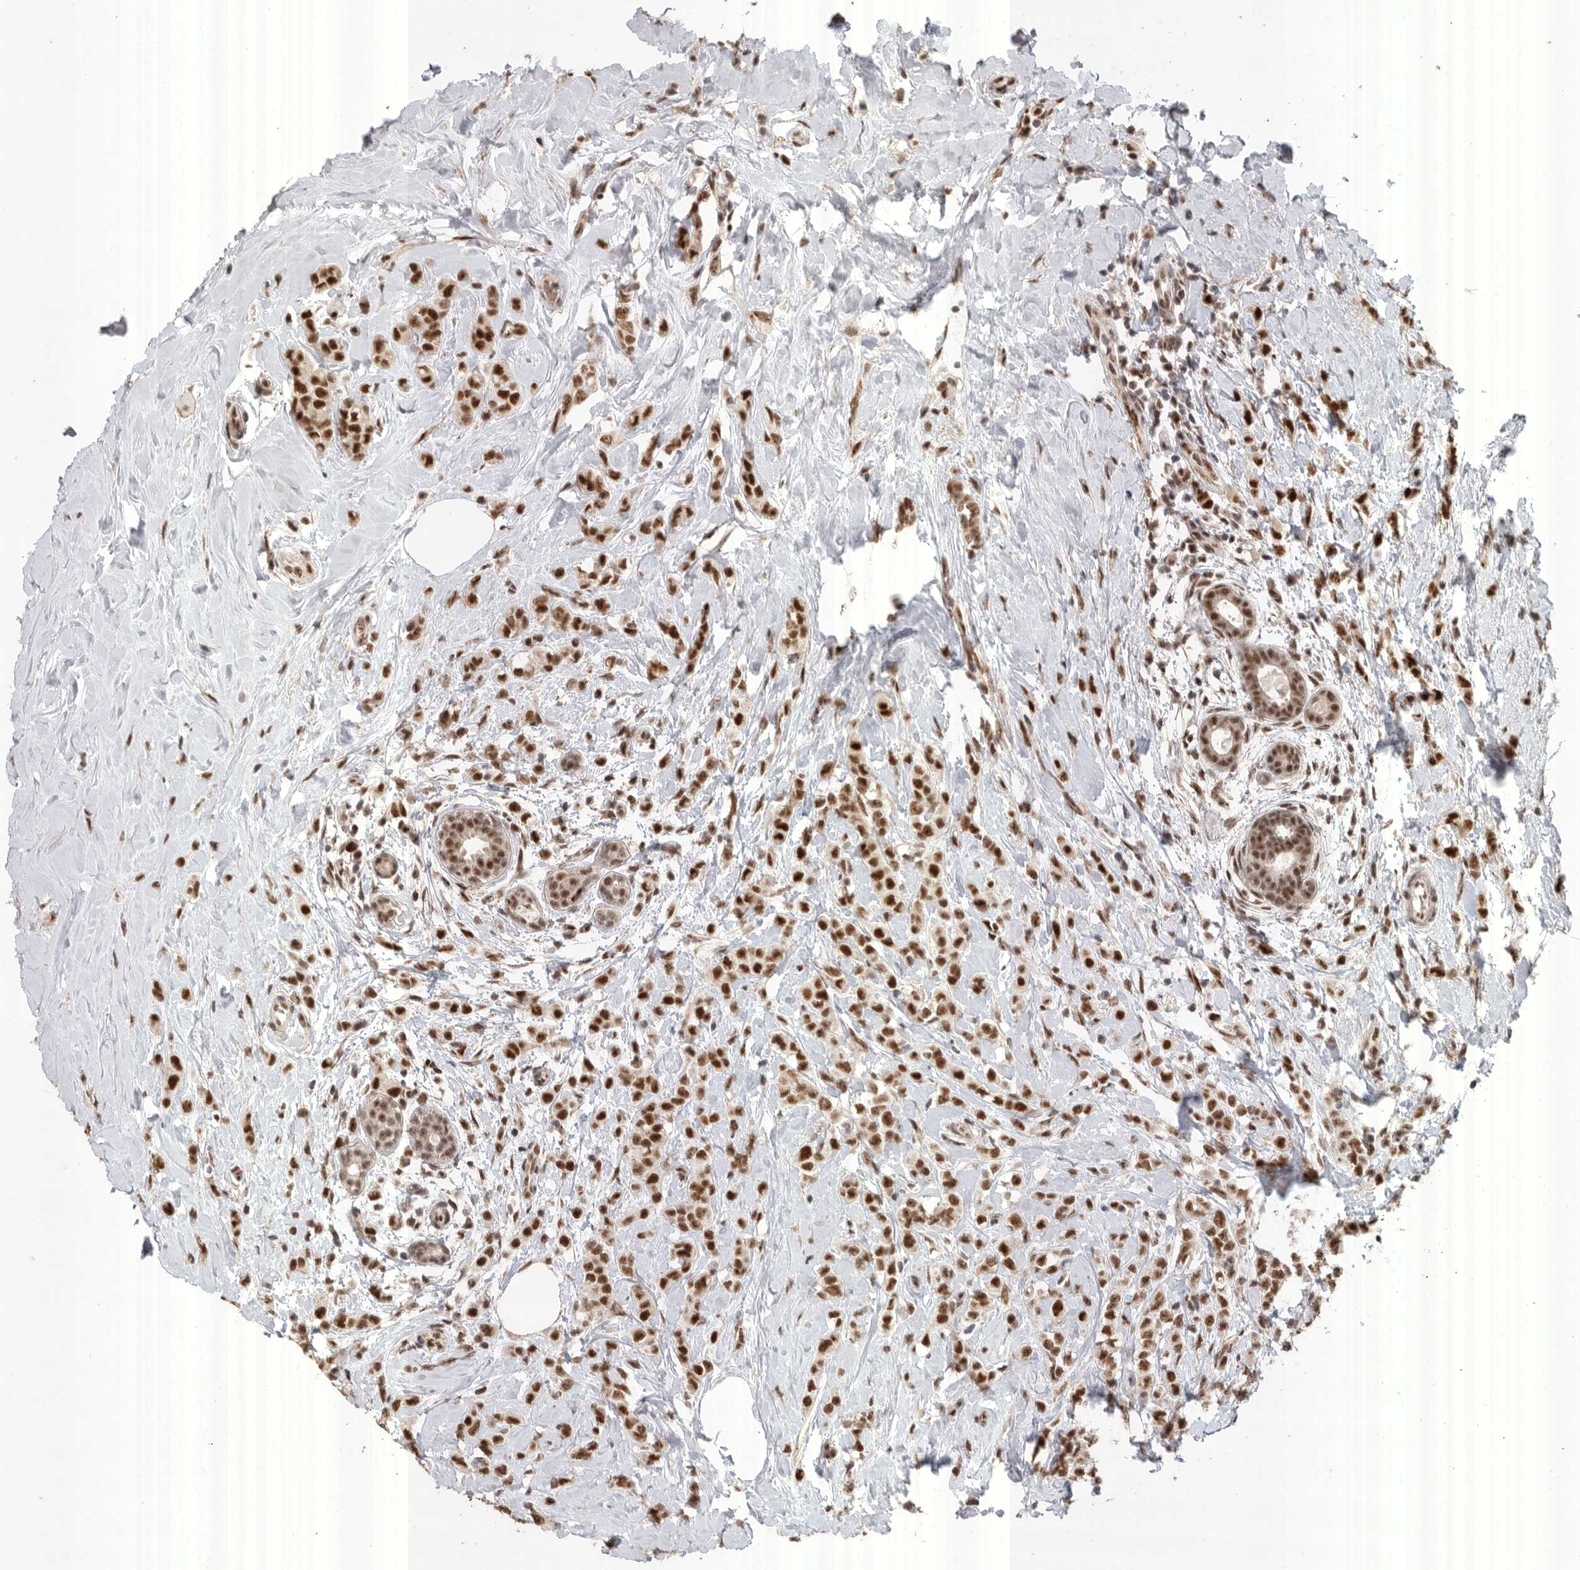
{"staining": {"intensity": "strong", "quantity": ">75%", "location": "nuclear"}, "tissue": "breast cancer", "cell_type": "Tumor cells", "image_type": "cancer", "snomed": [{"axis": "morphology", "description": "Lobular carcinoma"}, {"axis": "topography", "description": "Breast"}], "caption": "Breast cancer stained with DAB (3,3'-diaminobenzidine) immunohistochemistry (IHC) demonstrates high levels of strong nuclear positivity in about >75% of tumor cells.", "gene": "PPP1R10", "patient": {"sex": "female", "age": 47}}